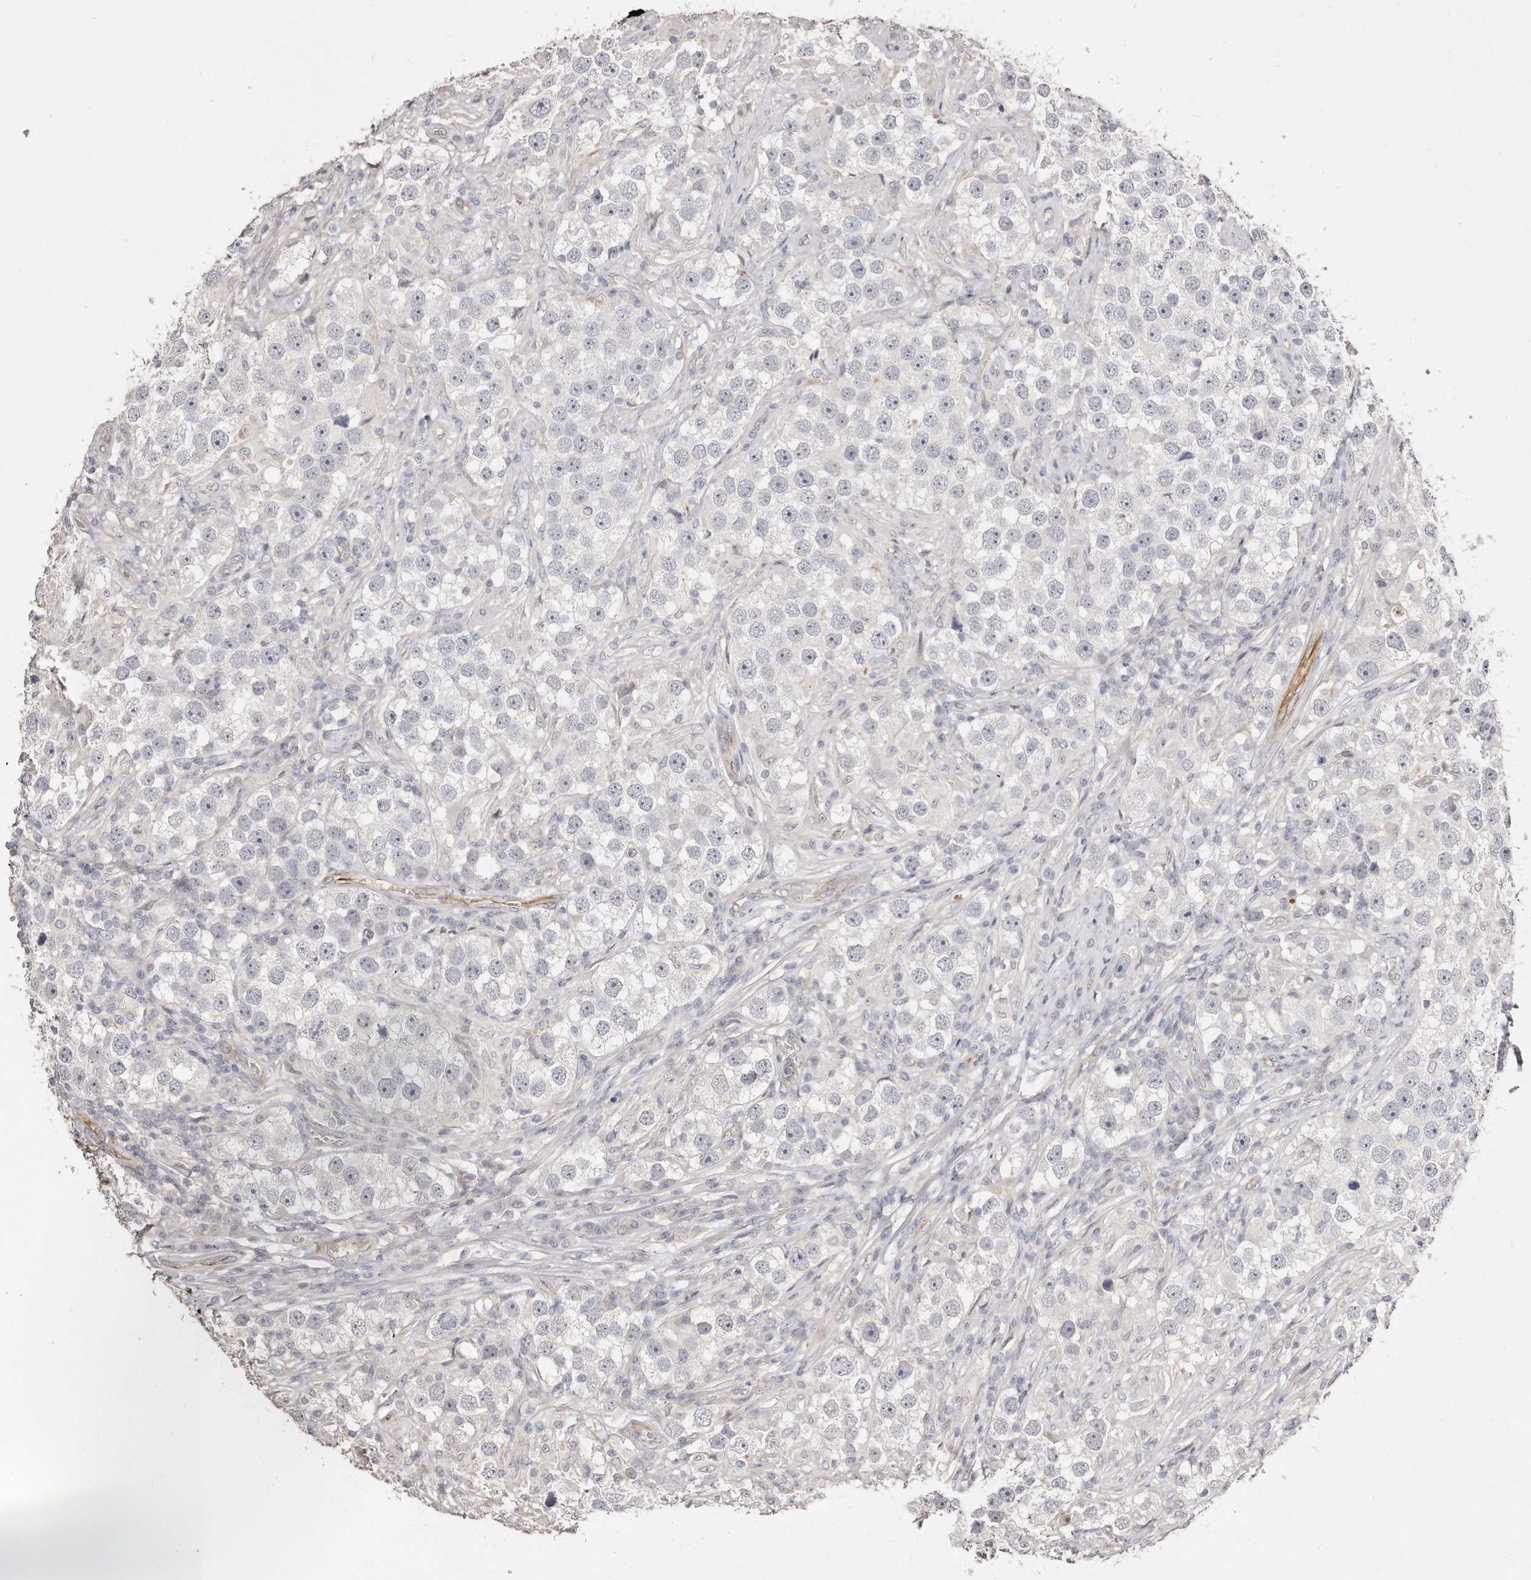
{"staining": {"intensity": "negative", "quantity": "none", "location": "none"}, "tissue": "testis cancer", "cell_type": "Tumor cells", "image_type": "cancer", "snomed": [{"axis": "morphology", "description": "Seminoma, NOS"}, {"axis": "topography", "description": "Testis"}], "caption": "Immunohistochemistry (IHC) image of human seminoma (testis) stained for a protein (brown), which shows no positivity in tumor cells.", "gene": "ZYG11A", "patient": {"sex": "male", "age": 49}}